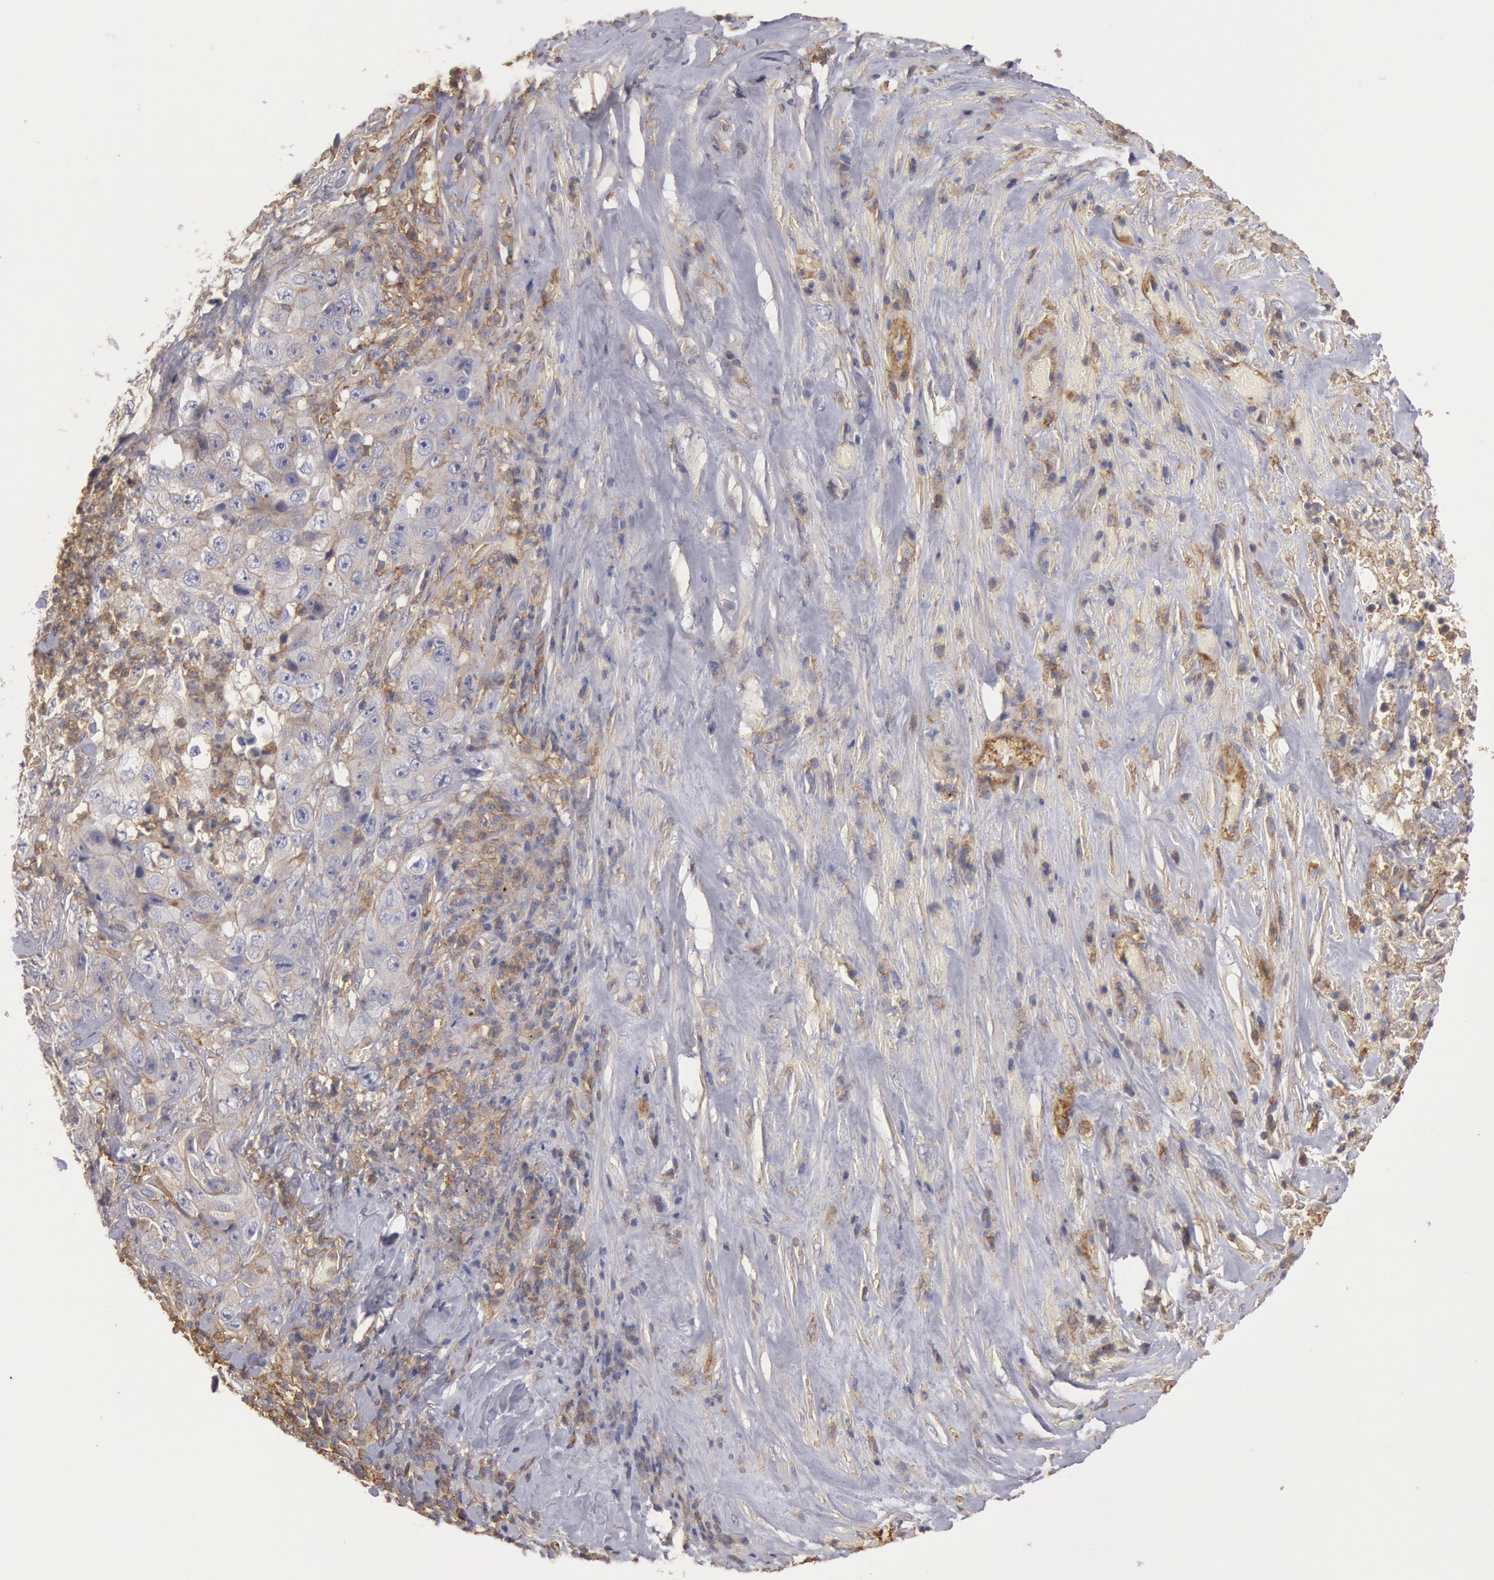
{"staining": {"intensity": "moderate", "quantity": "25%-75%", "location": "cytoplasmic/membranous"}, "tissue": "lung cancer", "cell_type": "Tumor cells", "image_type": "cancer", "snomed": [{"axis": "morphology", "description": "Squamous cell carcinoma, NOS"}, {"axis": "topography", "description": "Lung"}], "caption": "A medium amount of moderate cytoplasmic/membranous staining is appreciated in approximately 25%-75% of tumor cells in lung cancer (squamous cell carcinoma) tissue. The staining is performed using DAB (3,3'-diaminobenzidine) brown chromogen to label protein expression. The nuclei are counter-stained blue using hematoxylin.", "gene": "SNAP23", "patient": {"sex": "male", "age": 64}}